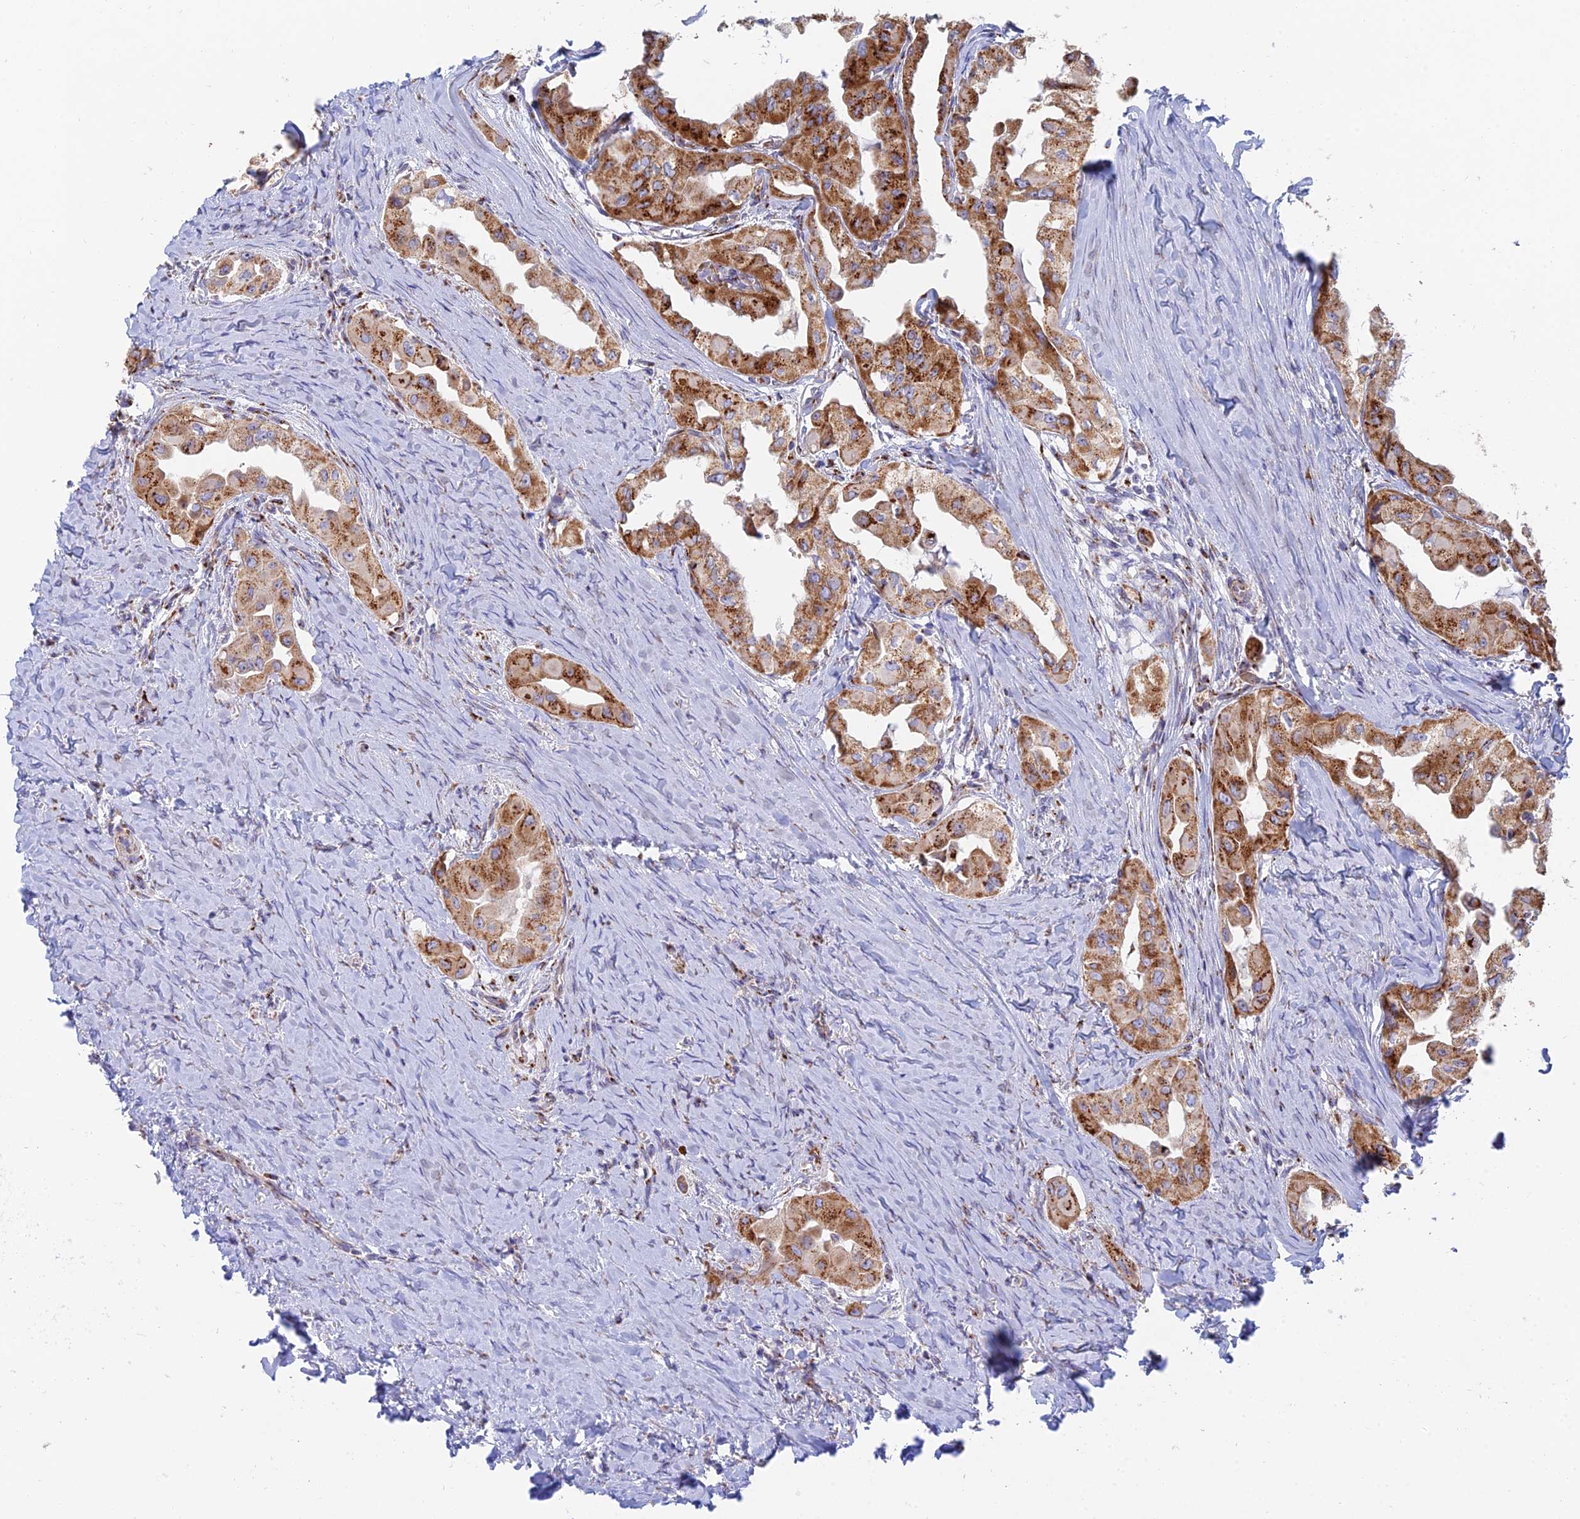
{"staining": {"intensity": "moderate", "quantity": ">75%", "location": "cytoplasmic/membranous"}, "tissue": "thyroid cancer", "cell_type": "Tumor cells", "image_type": "cancer", "snomed": [{"axis": "morphology", "description": "Papillary adenocarcinoma, NOS"}, {"axis": "topography", "description": "Thyroid gland"}], "caption": "A photomicrograph of thyroid cancer stained for a protein exhibits moderate cytoplasmic/membranous brown staining in tumor cells.", "gene": "HS2ST1", "patient": {"sex": "female", "age": 59}}